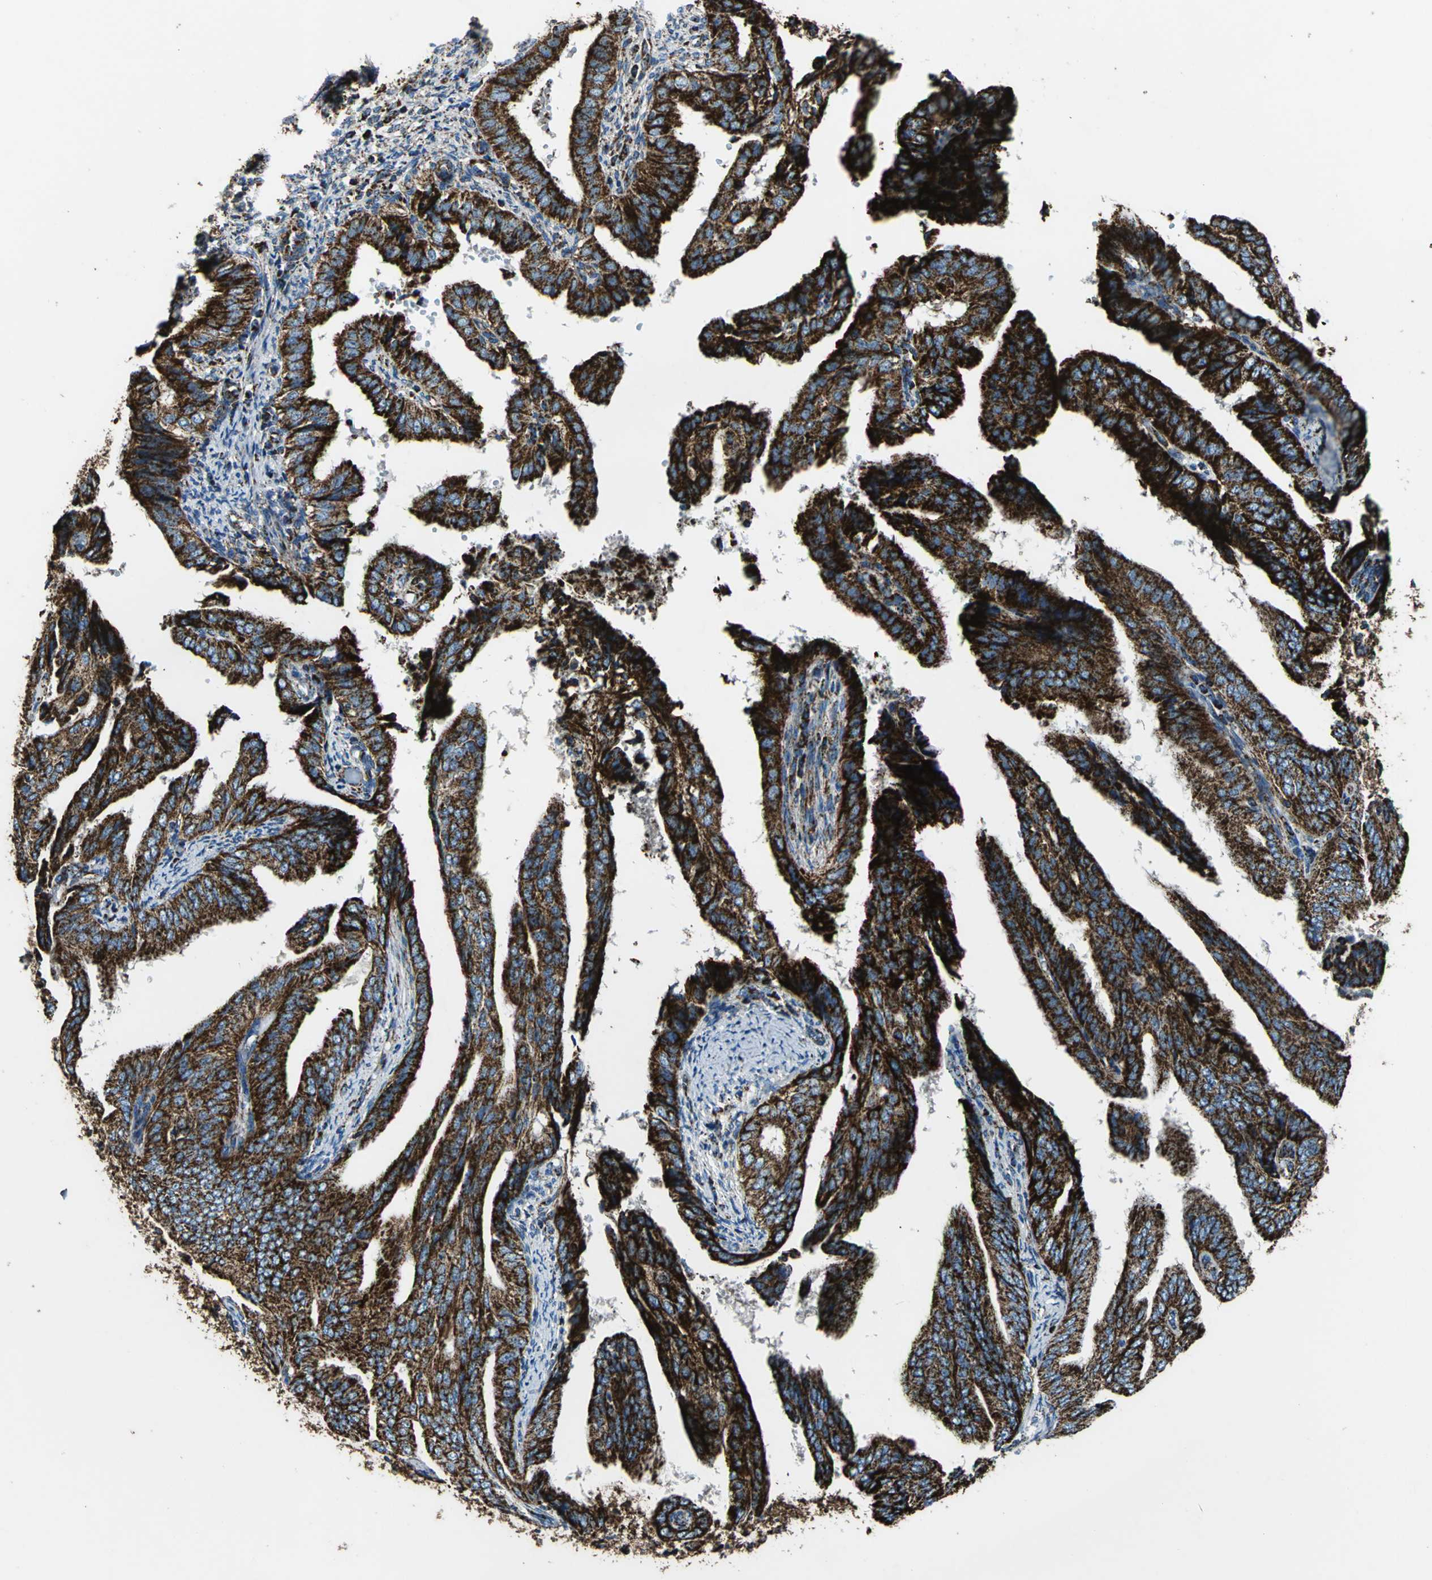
{"staining": {"intensity": "strong", "quantity": ">75%", "location": "cytoplasmic/membranous"}, "tissue": "endometrial cancer", "cell_type": "Tumor cells", "image_type": "cancer", "snomed": [{"axis": "morphology", "description": "Adenocarcinoma, NOS"}, {"axis": "topography", "description": "Endometrium"}], "caption": "Immunohistochemistry micrograph of neoplastic tissue: adenocarcinoma (endometrial) stained using immunohistochemistry demonstrates high levels of strong protein expression localized specifically in the cytoplasmic/membranous of tumor cells, appearing as a cytoplasmic/membranous brown color.", "gene": "ECH1", "patient": {"sex": "female", "age": 58}}